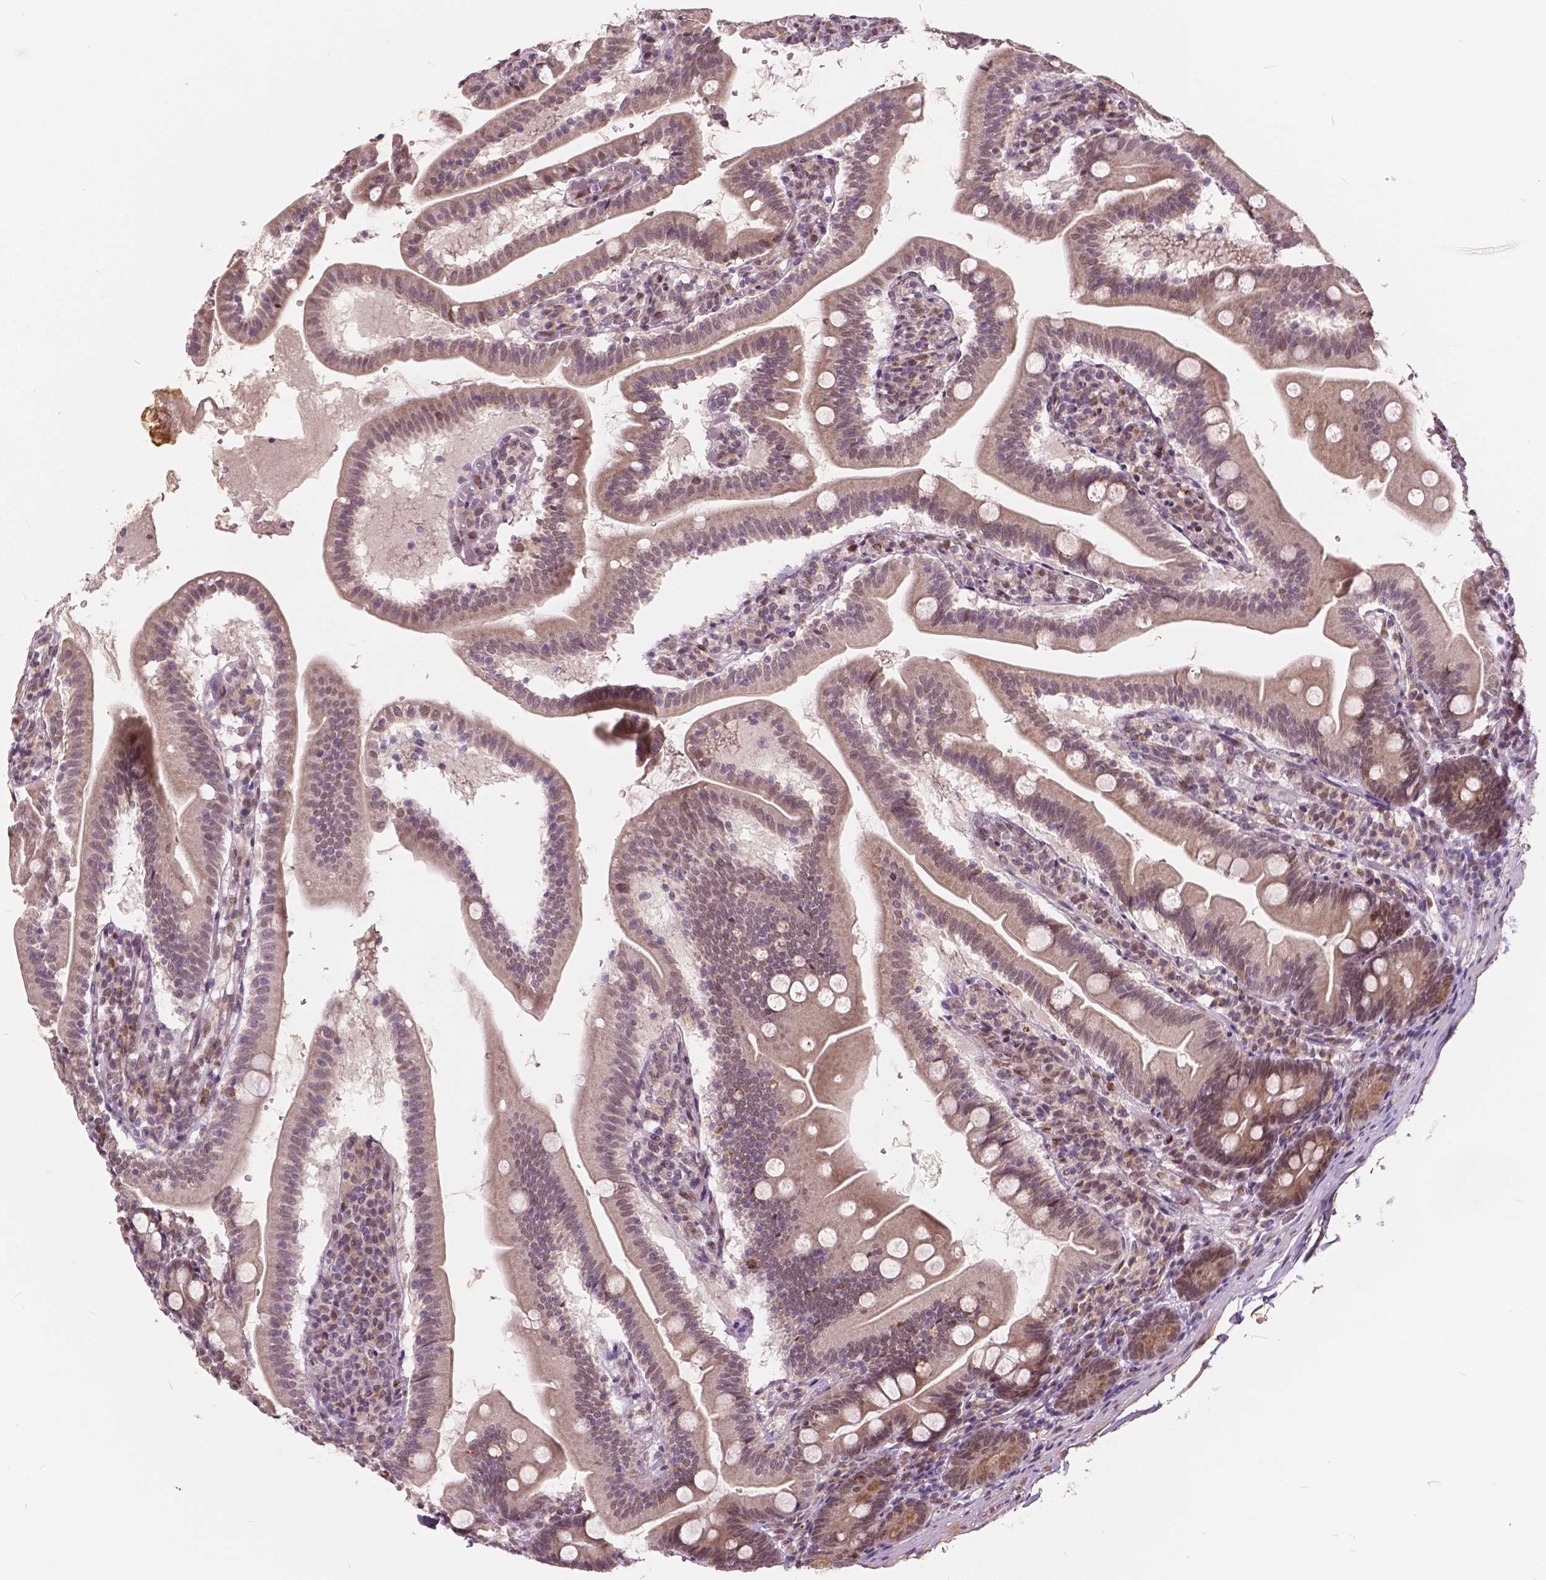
{"staining": {"intensity": "negative", "quantity": "none", "location": "none"}, "tissue": "duodenum", "cell_type": "Glandular cells", "image_type": "normal", "snomed": [{"axis": "morphology", "description": "Normal tissue, NOS"}, {"axis": "topography", "description": "Duodenum"}], "caption": "Immunohistochemistry (IHC) of normal duodenum exhibits no staining in glandular cells.", "gene": "HMBOX1", "patient": {"sex": "female", "age": 67}}